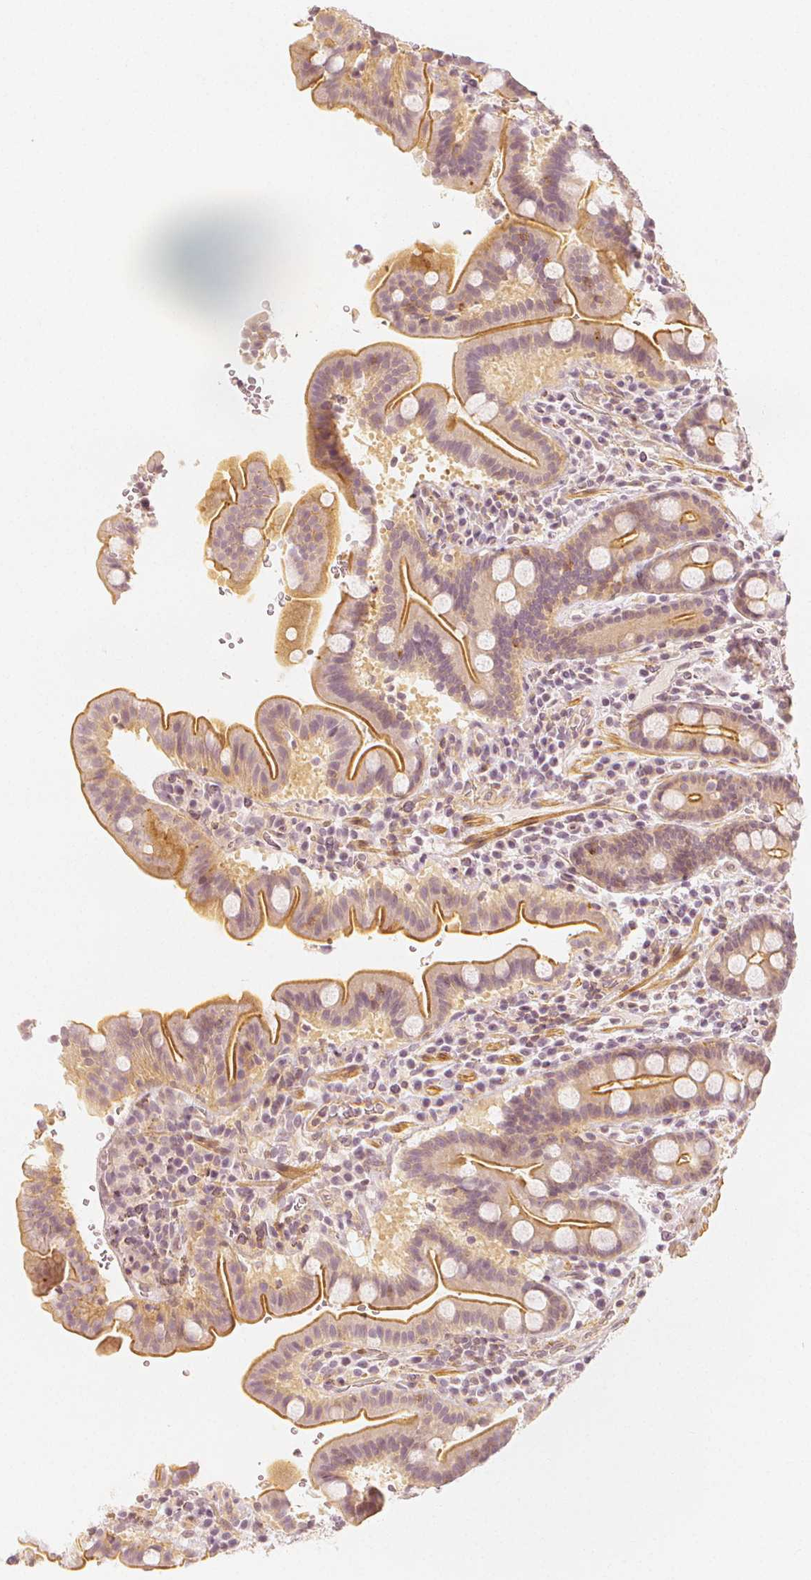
{"staining": {"intensity": "moderate", "quantity": "25%-75%", "location": "cytoplasmic/membranous"}, "tissue": "small intestine", "cell_type": "Glandular cells", "image_type": "normal", "snomed": [{"axis": "morphology", "description": "Normal tissue, NOS"}, {"axis": "topography", "description": "Small intestine"}], "caption": "Moderate cytoplasmic/membranous expression is identified in about 25%-75% of glandular cells in unremarkable small intestine.", "gene": "ARHGAP26", "patient": {"sex": "male", "age": 26}}